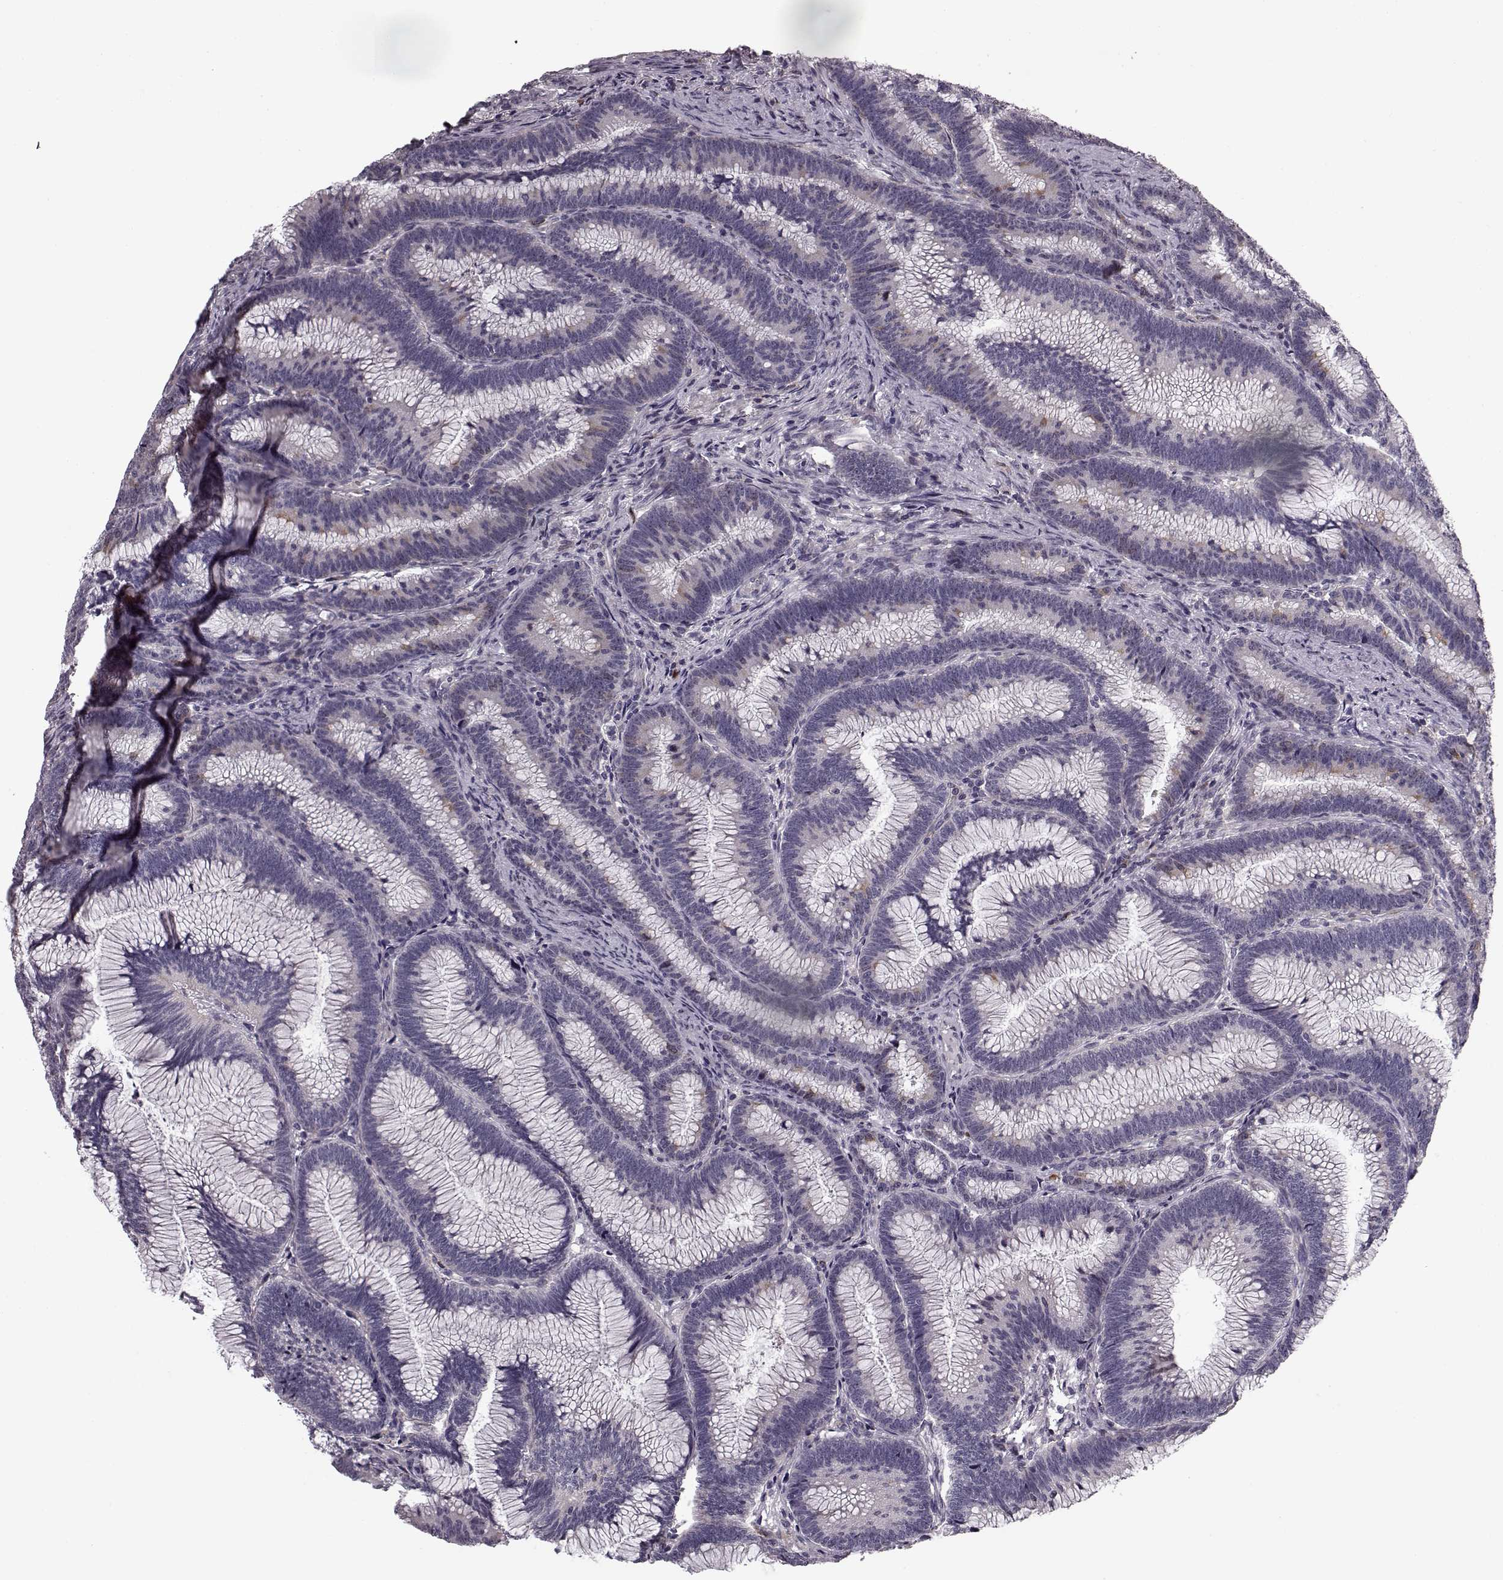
{"staining": {"intensity": "moderate", "quantity": "<25%", "location": "cytoplasmic/membranous"}, "tissue": "colorectal cancer", "cell_type": "Tumor cells", "image_type": "cancer", "snomed": [{"axis": "morphology", "description": "Adenocarcinoma, NOS"}, {"axis": "topography", "description": "Colon"}], "caption": "High-magnification brightfield microscopy of adenocarcinoma (colorectal) stained with DAB (3,3'-diaminobenzidine) (brown) and counterstained with hematoxylin (blue). tumor cells exhibit moderate cytoplasmic/membranous positivity is present in approximately<25% of cells.", "gene": "HMMR", "patient": {"sex": "female", "age": 78}}